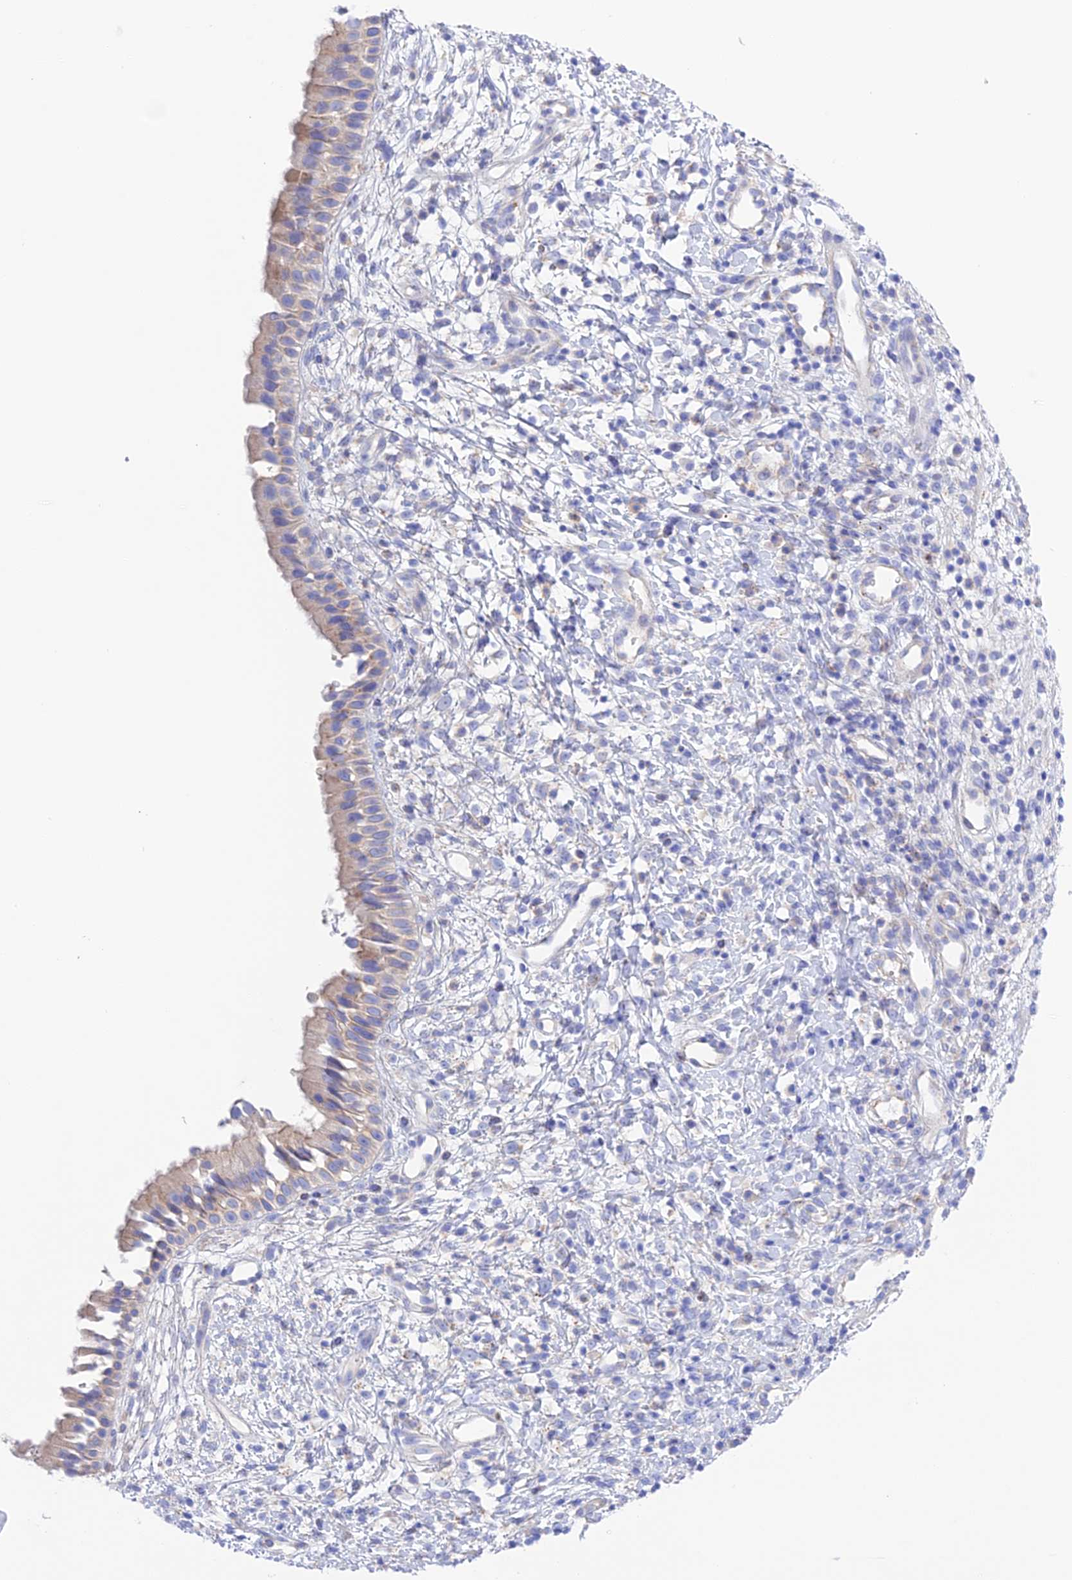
{"staining": {"intensity": "weak", "quantity": "25%-75%", "location": "cytoplasmic/membranous"}, "tissue": "nasopharynx", "cell_type": "Respiratory epithelial cells", "image_type": "normal", "snomed": [{"axis": "morphology", "description": "Normal tissue, NOS"}, {"axis": "topography", "description": "Nasopharynx"}], "caption": "DAB (3,3'-diaminobenzidine) immunohistochemical staining of benign human nasopharynx exhibits weak cytoplasmic/membranous protein staining in approximately 25%-75% of respiratory epithelial cells.", "gene": "CHSY3", "patient": {"sex": "male", "age": 22}}